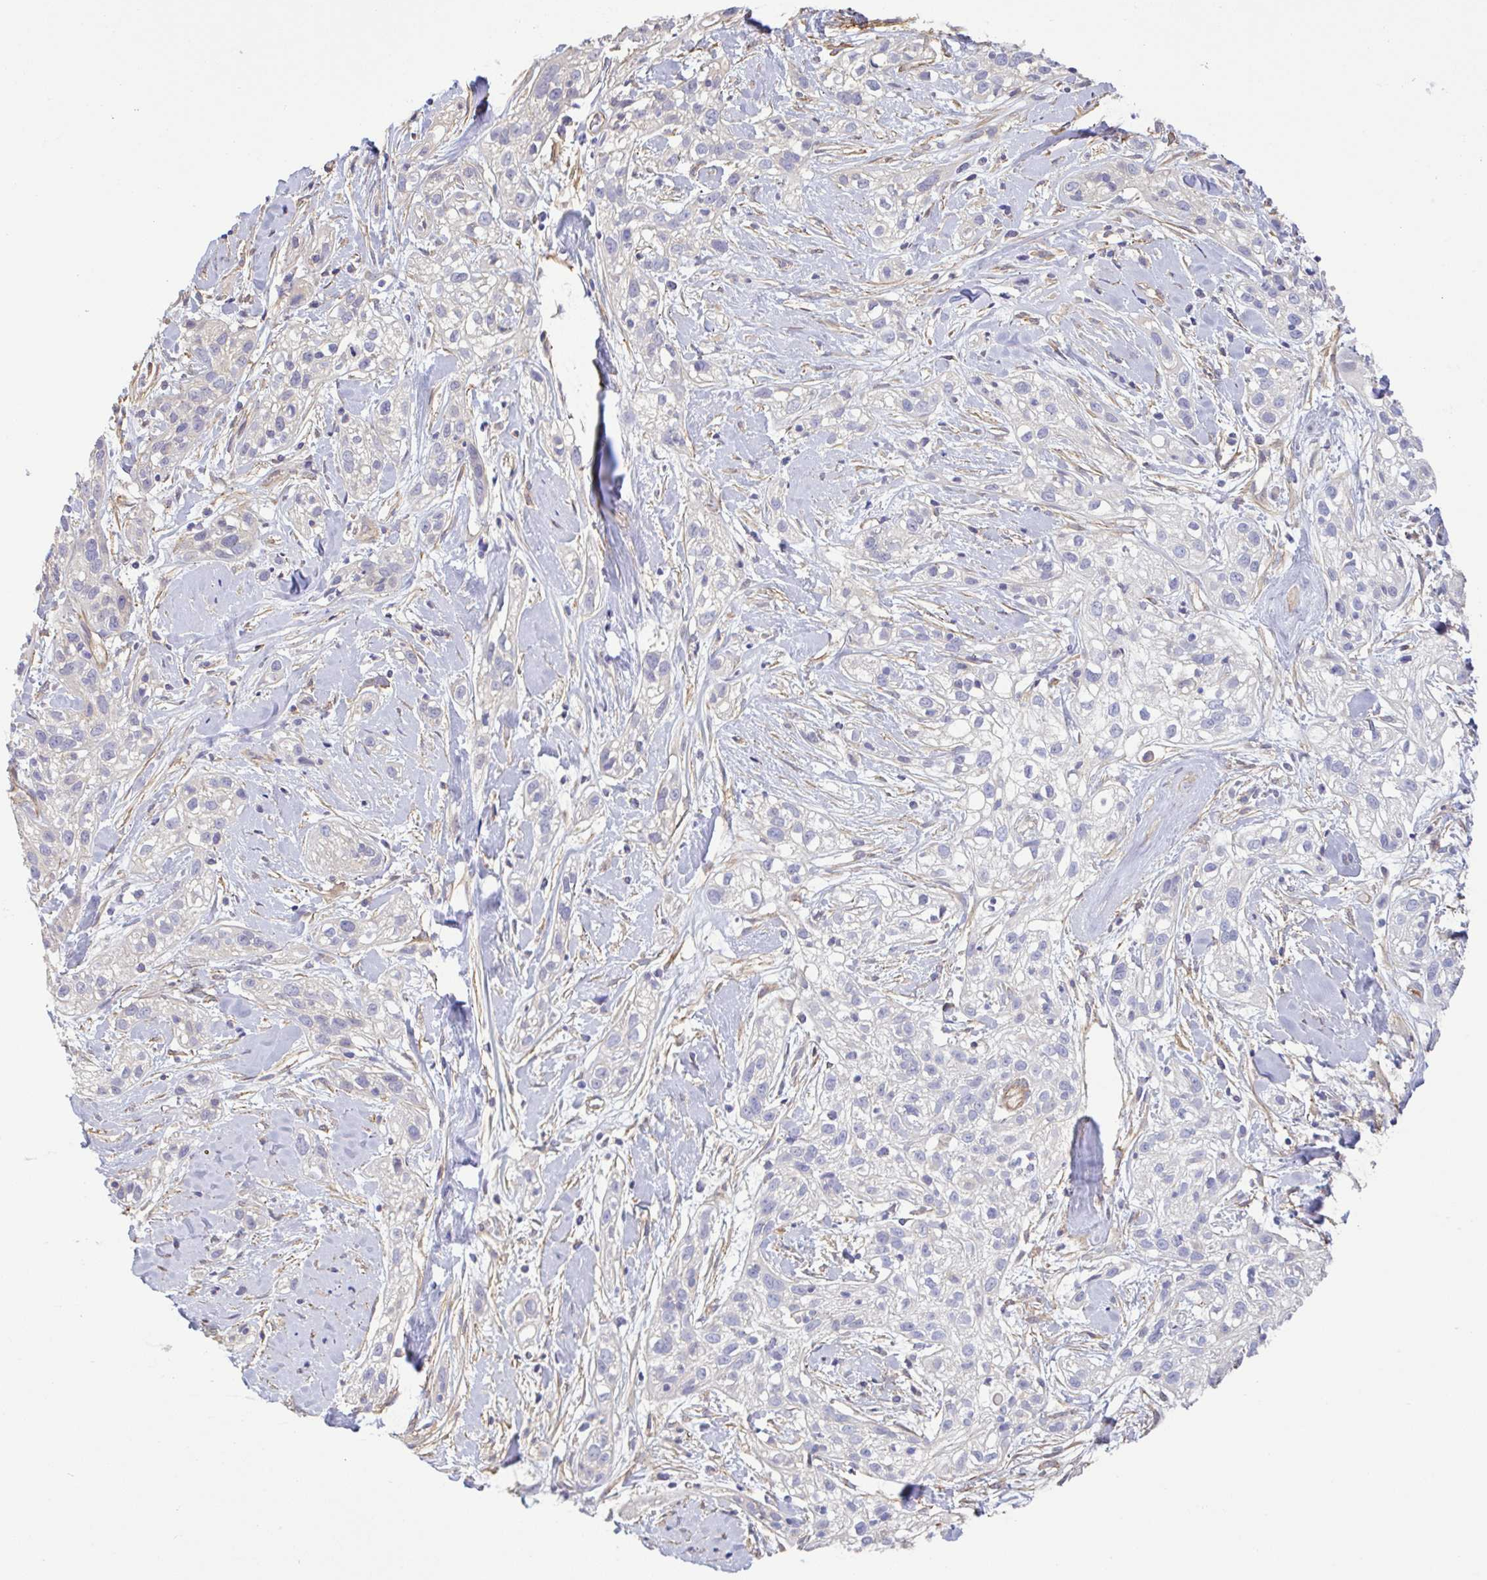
{"staining": {"intensity": "negative", "quantity": "none", "location": "none"}, "tissue": "skin cancer", "cell_type": "Tumor cells", "image_type": "cancer", "snomed": [{"axis": "morphology", "description": "Squamous cell carcinoma, NOS"}, {"axis": "topography", "description": "Skin"}], "caption": "An image of squamous cell carcinoma (skin) stained for a protein demonstrates no brown staining in tumor cells. Nuclei are stained in blue.", "gene": "PLCD4", "patient": {"sex": "male", "age": 82}}